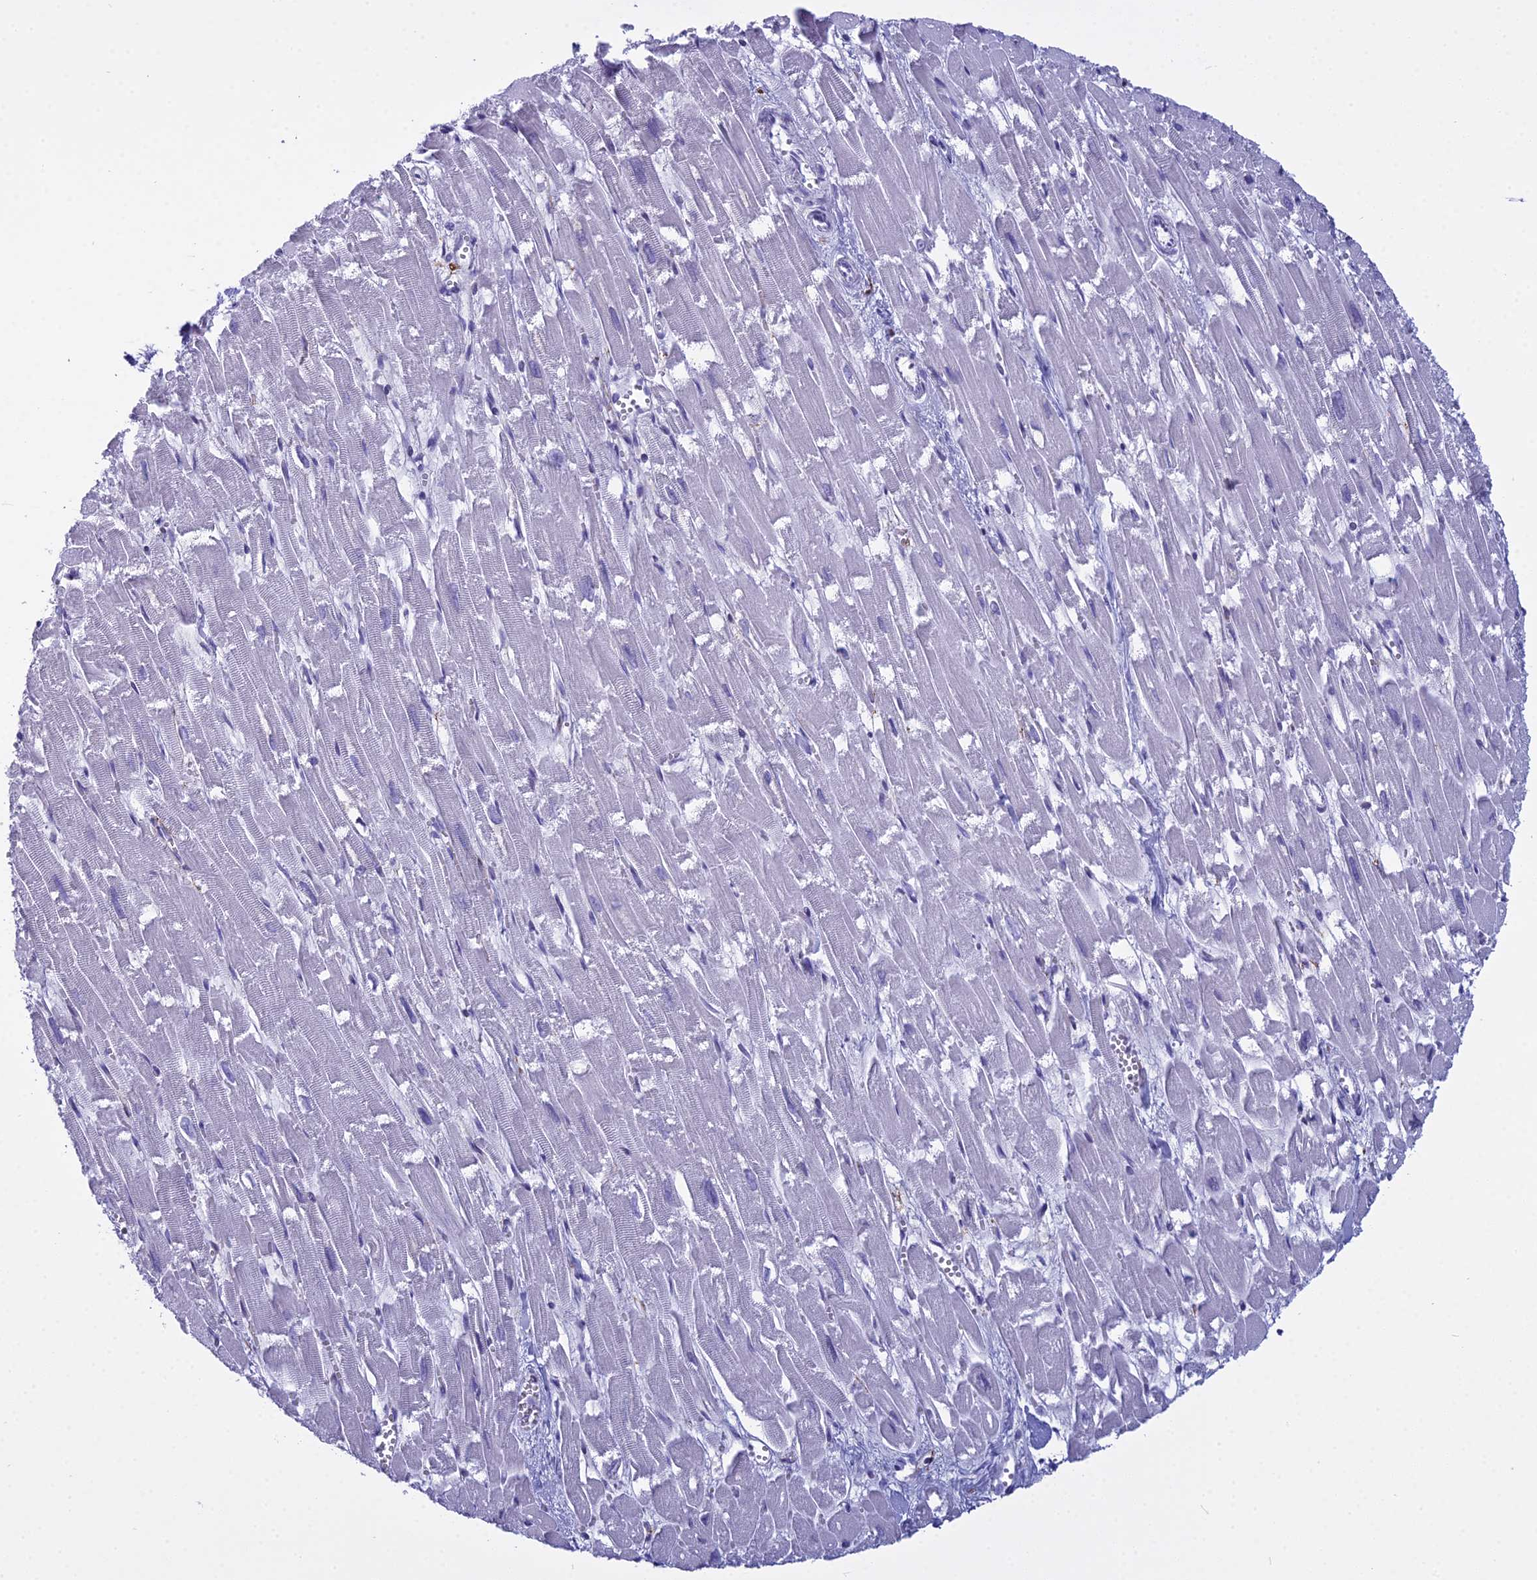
{"staining": {"intensity": "negative", "quantity": "none", "location": "none"}, "tissue": "heart muscle", "cell_type": "Cardiomyocytes", "image_type": "normal", "snomed": [{"axis": "morphology", "description": "Normal tissue, NOS"}, {"axis": "topography", "description": "Heart"}], "caption": "An immunohistochemistry (IHC) photomicrograph of unremarkable heart muscle is shown. There is no staining in cardiomyocytes of heart muscle. (Stains: DAB immunohistochemistry with hematoxylin counter stain, Microscopy: brightfield microscopy at high magnification).", "gene": "MAP6", "patient": {"sex": "male", "age": 54}}